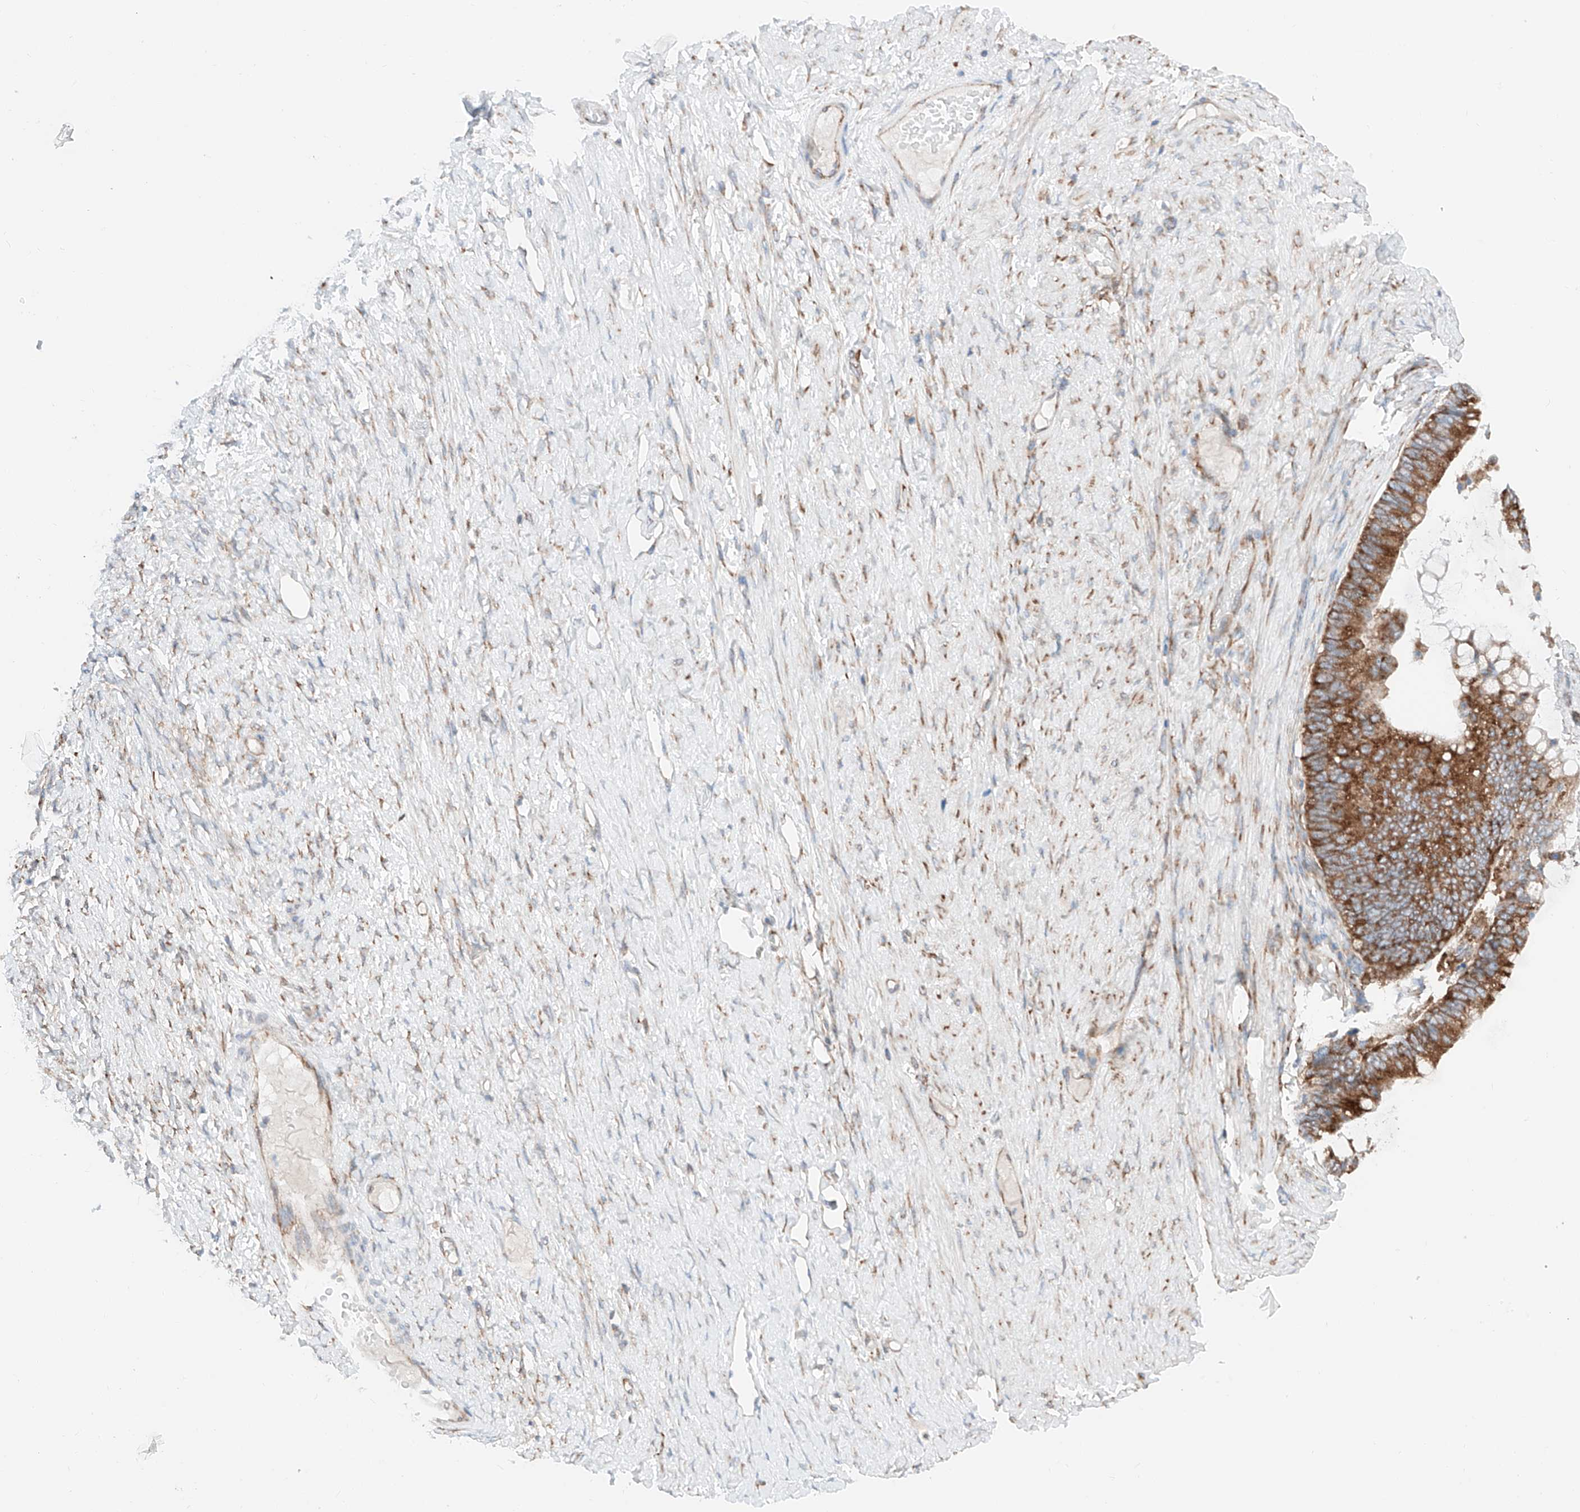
{"staining": {"intensity": "moderate", "quantity": ">75%", "location": "cytoplasmic/membranous"}, "tissue": "ovarian cancer", "cell_type": "Tumor cells", "image_type": "cancer", "snomed": [{"axis": "morphology", "description": "Cystadenocarcinoma, mucinous, NOS"}, {"axis": "topography", "description": "Ovary"}], "caption": "A brown stain highlights moderate cytoplasmic/membranous staining of a protein in human ovarian mucinous cystadenocarcinoma tumor cells.", "gene": "CRELD1", "patient": {"sex": "female", "age": 61}}